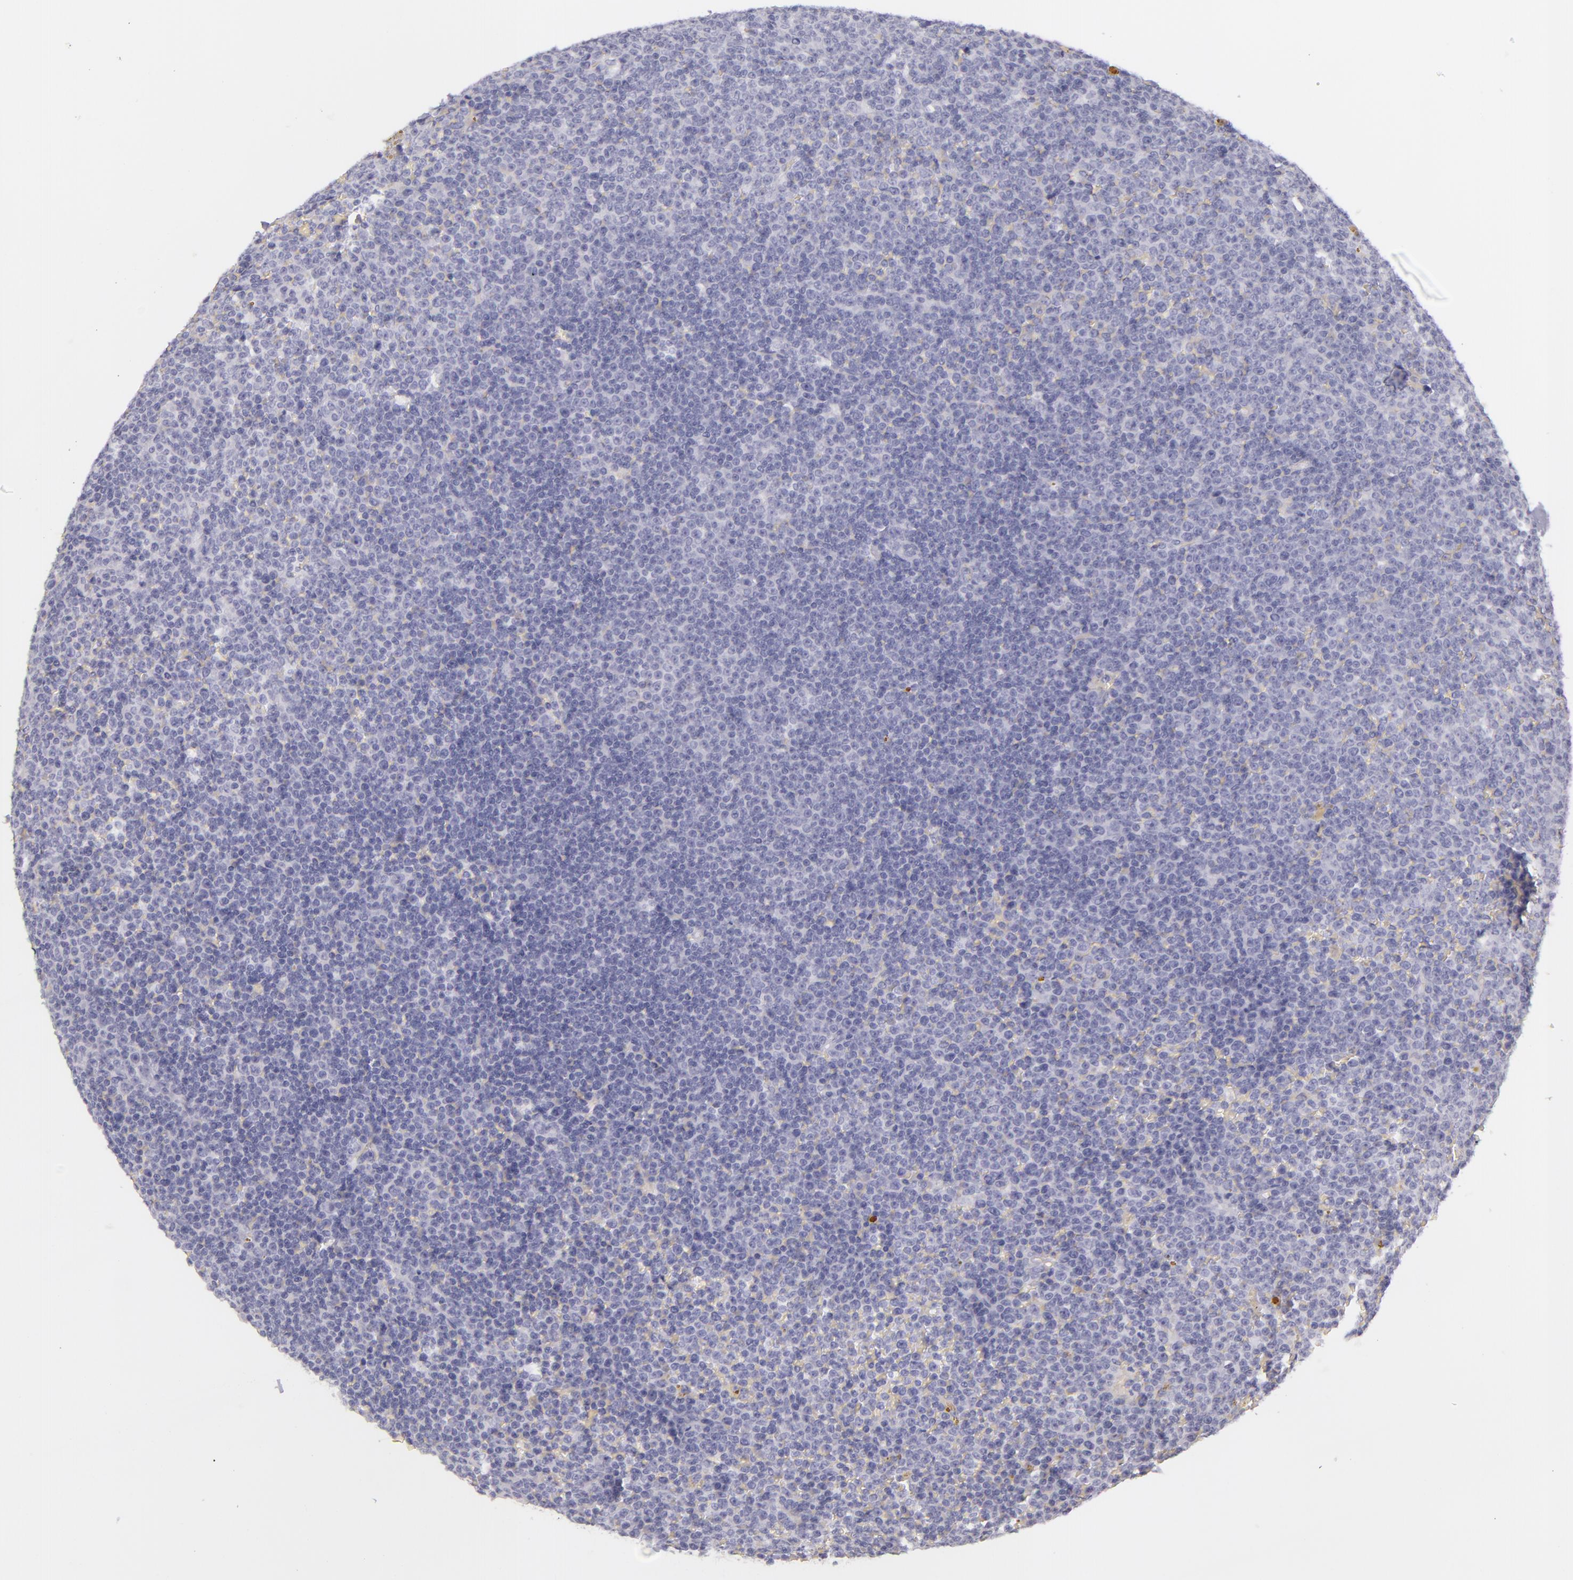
{"staining": {"intensity": "negative", "quantity": "none", "location": "none"}, "tissue": "lymphoma", "cell_type": "Tumor cells", "image_type": "cancer", "snomed": [{"axis": "morphology", "description": "Malignant lymphoma, non-Hodgkin's type, Low grade"}, {"axis": "topography", "description": "Lymph node"}], "caption": "DAB (3,3'-diaminobenzidine) immunohistochemical staining of human lymphoma reveals no significant staining in tumor cells. (DAB (3,3'-diaminobenzidine) IHC with hematoxylin counter stain).", "gene": "INA", "patient": {"sex": "male", "age": 50}}